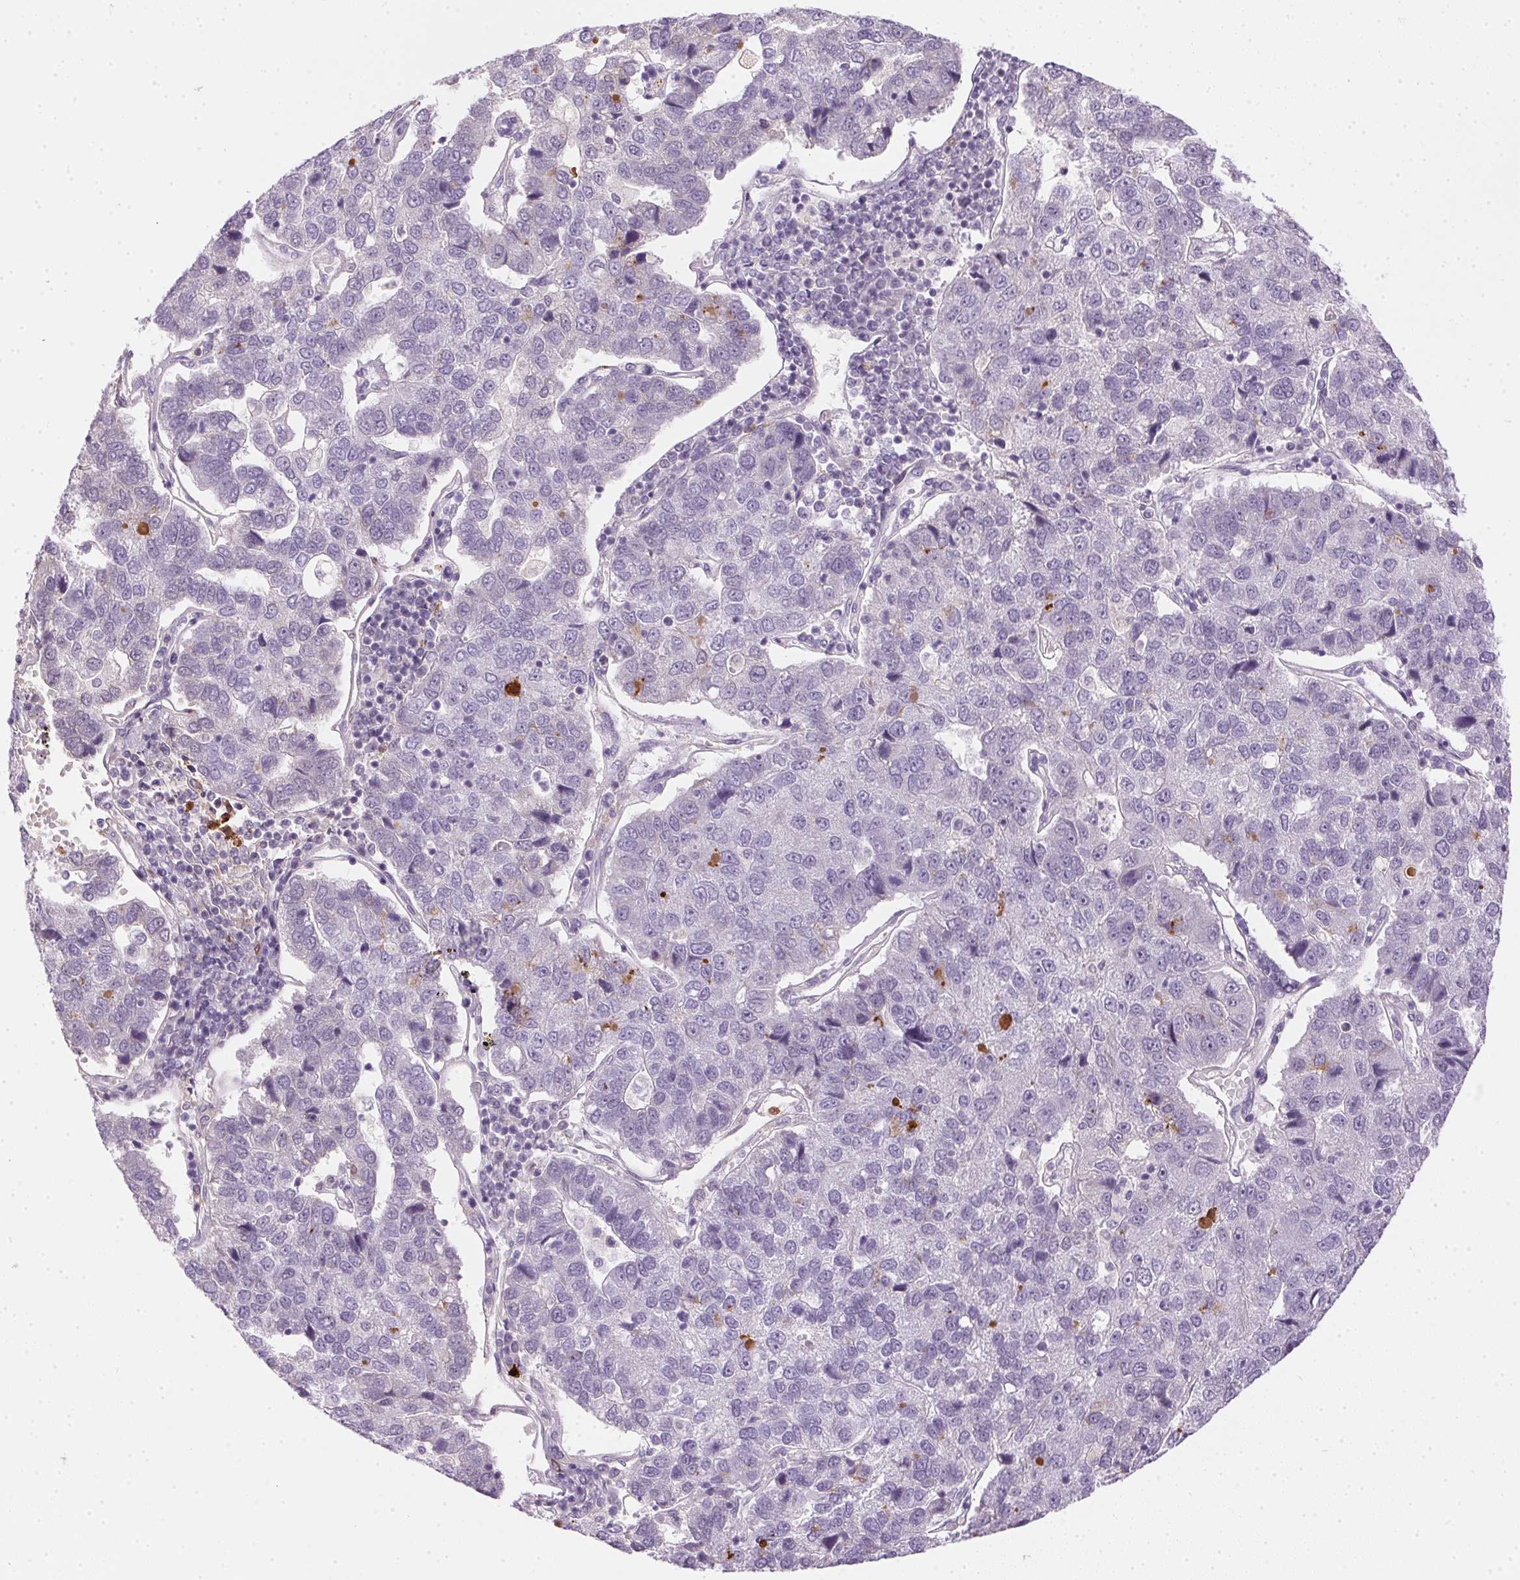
{"staining": {"intensity": "negative", "quantity": "none", "location": "none"}, "tissue": "pancreatic cancer", "cell_type": "Tumor cells", "image_type": "cancer", "snomed": [{"axis": "morphology", "description": "Adenocarcinoma, NOS"}, {"axis": "topography", "description": "Pancreas"}], "caption": "The photomicrograph reveals no significant expression in tumor cells of adenocarcinoma (pancreatic).", "gene": "ORM1", "patient": {"sex": "female", "age": 61}}